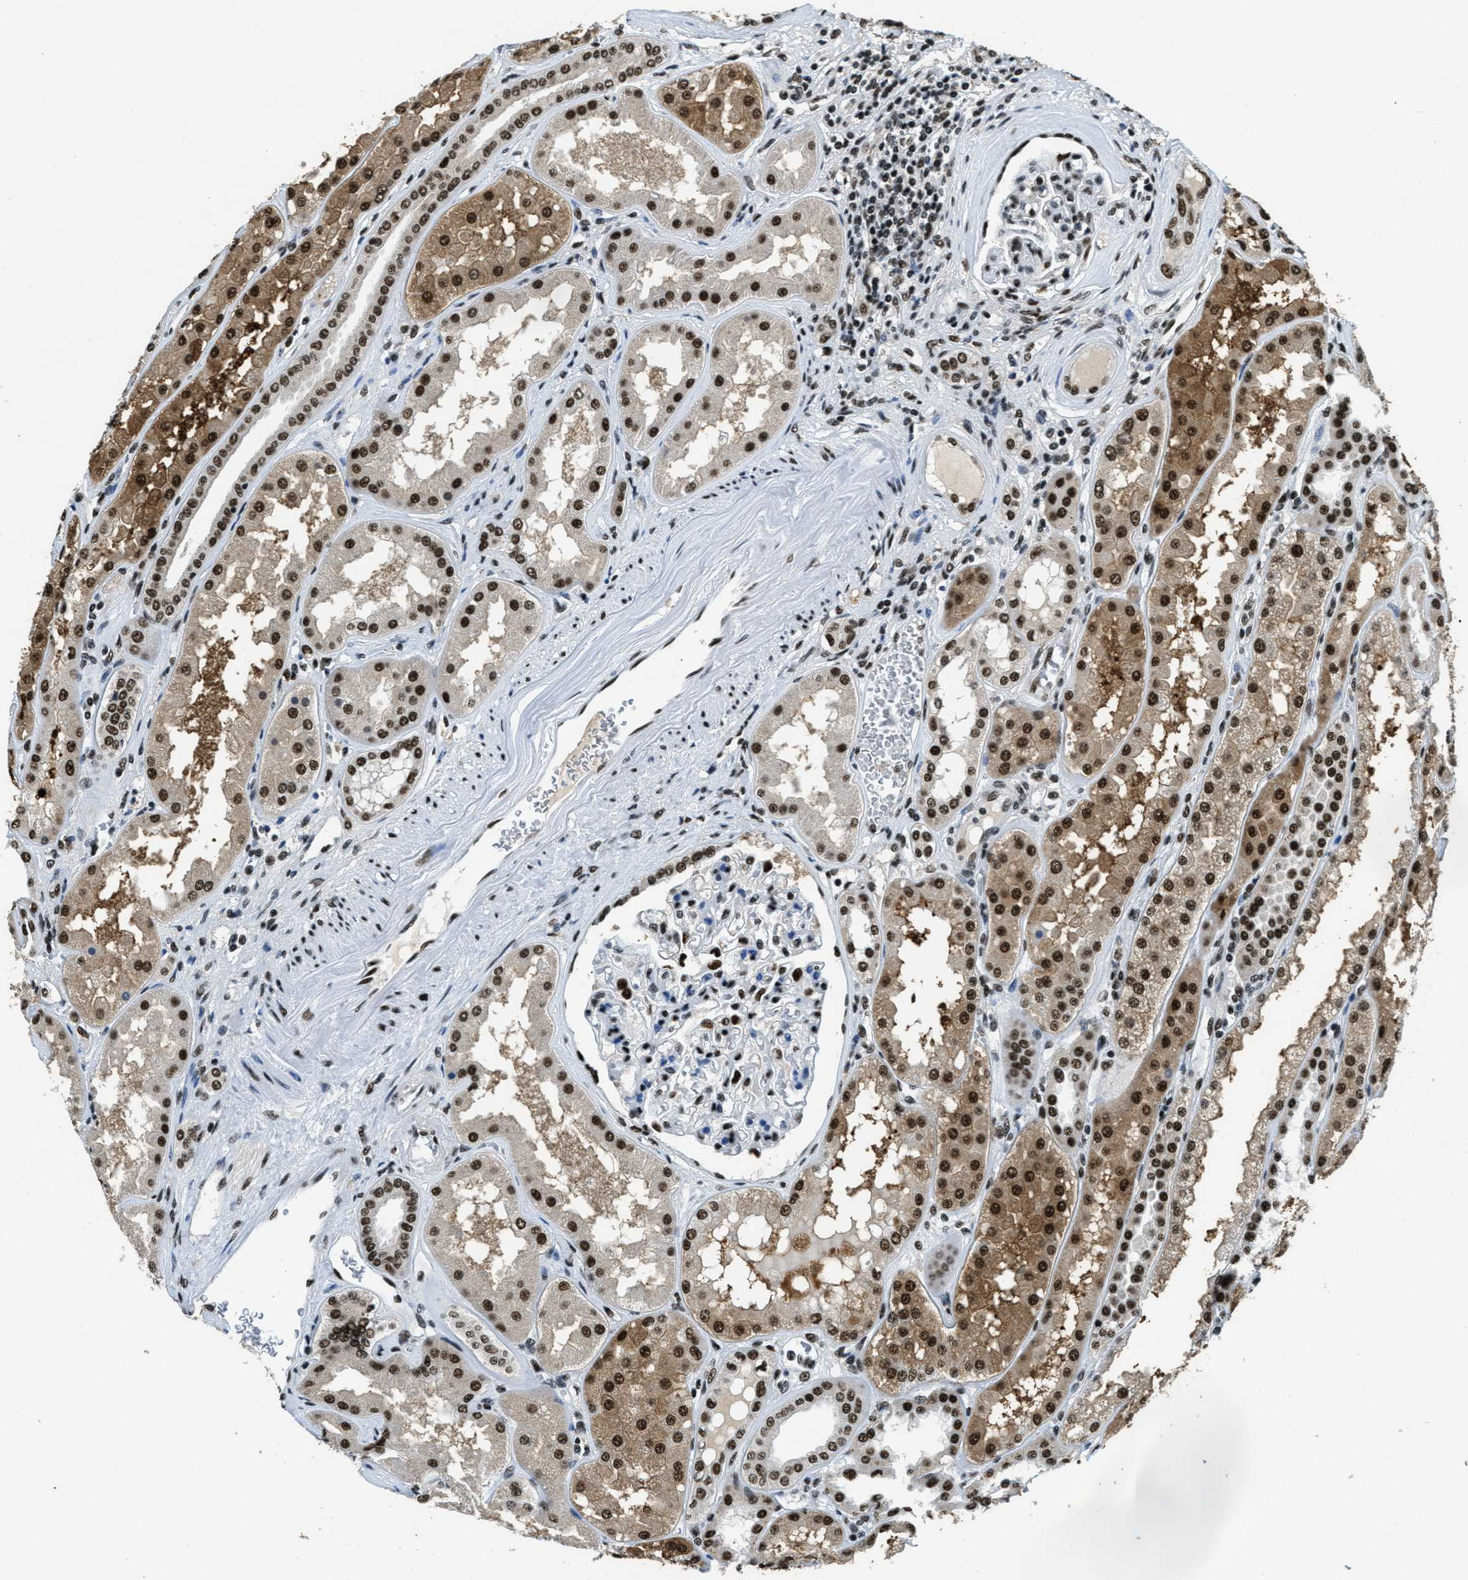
{"staining": {"intensity": "strong", "quantity": "25%-75%", "location": "nuclear"}, "tissue": "kidney", "cell_type": "Cells in glomeruli", "image_type": "normal", "snomed": [{"axis": "morphology", "description": "Normal tissue, NOS"}, {"axis": "topography", "description": "Kidney"}], "caption": "This micrograph demonstrates immunohistochemistry staining of unremarkable kidney, with high strong nuclear positivity in approximately 25%-75% of cells in glomeruli.", "gene": "SSB", "patient": {"sex": "female", "age": 56}}